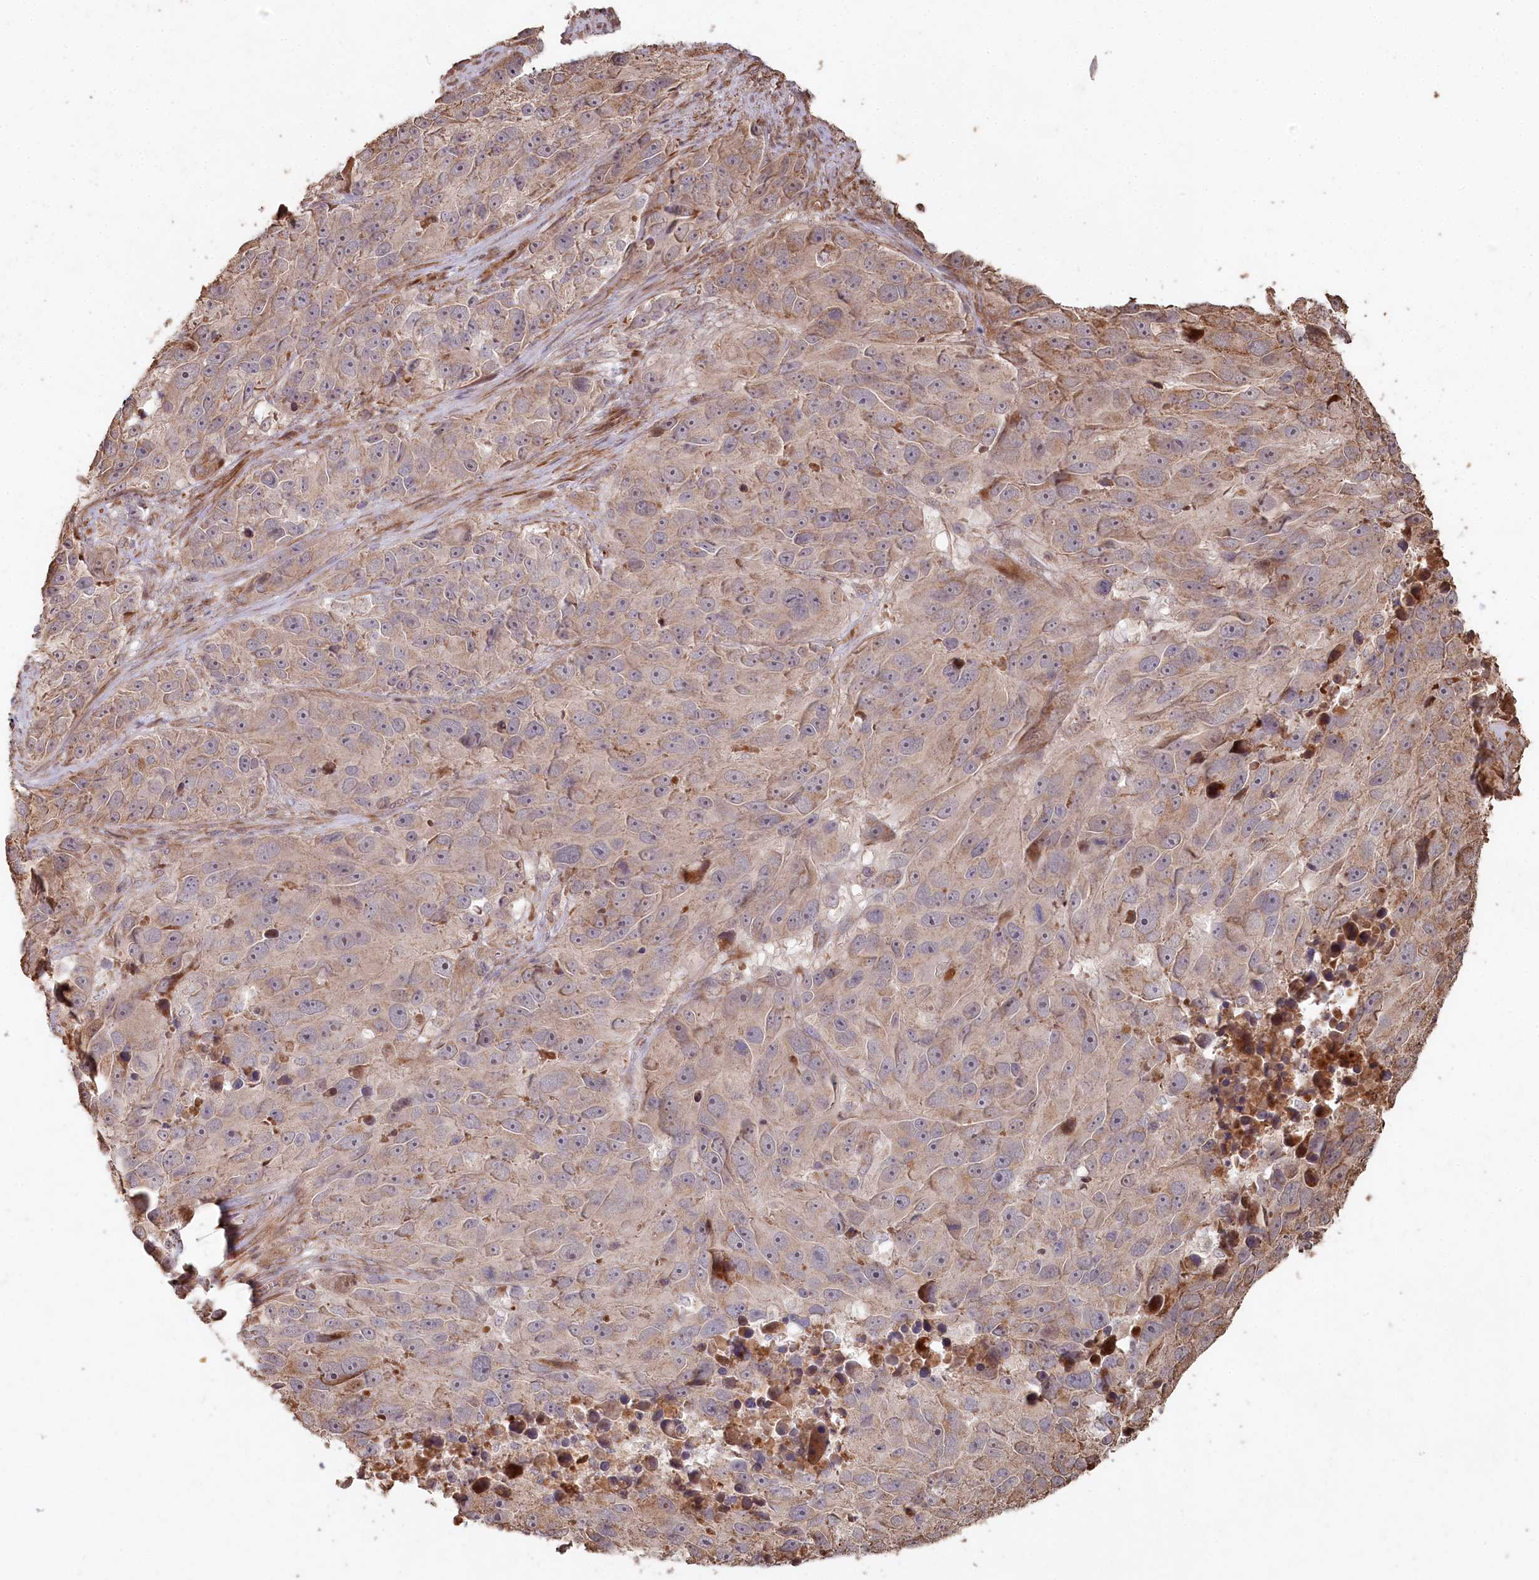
{"staining": {"intensity": "weak", "quantity": "25%-75%", "location": "cytoplasmic/membranous"}, "tissue": "melanoma", "cell_type": "Tumor cells", "image_type": "cancer", "snomed": [{"axis": "morphology", "description": "Malignant melanoma, NOS"}, {"axis": "topography", "description": "Skin"}], "caption": "The photomicrograph shows staining of malignant melanoma, revealing weak cytoplasmic/membranous protein staining (brown color) within tumor cells.", "gene": "HAL", "patient": {"sex": "male", "age": 84}}